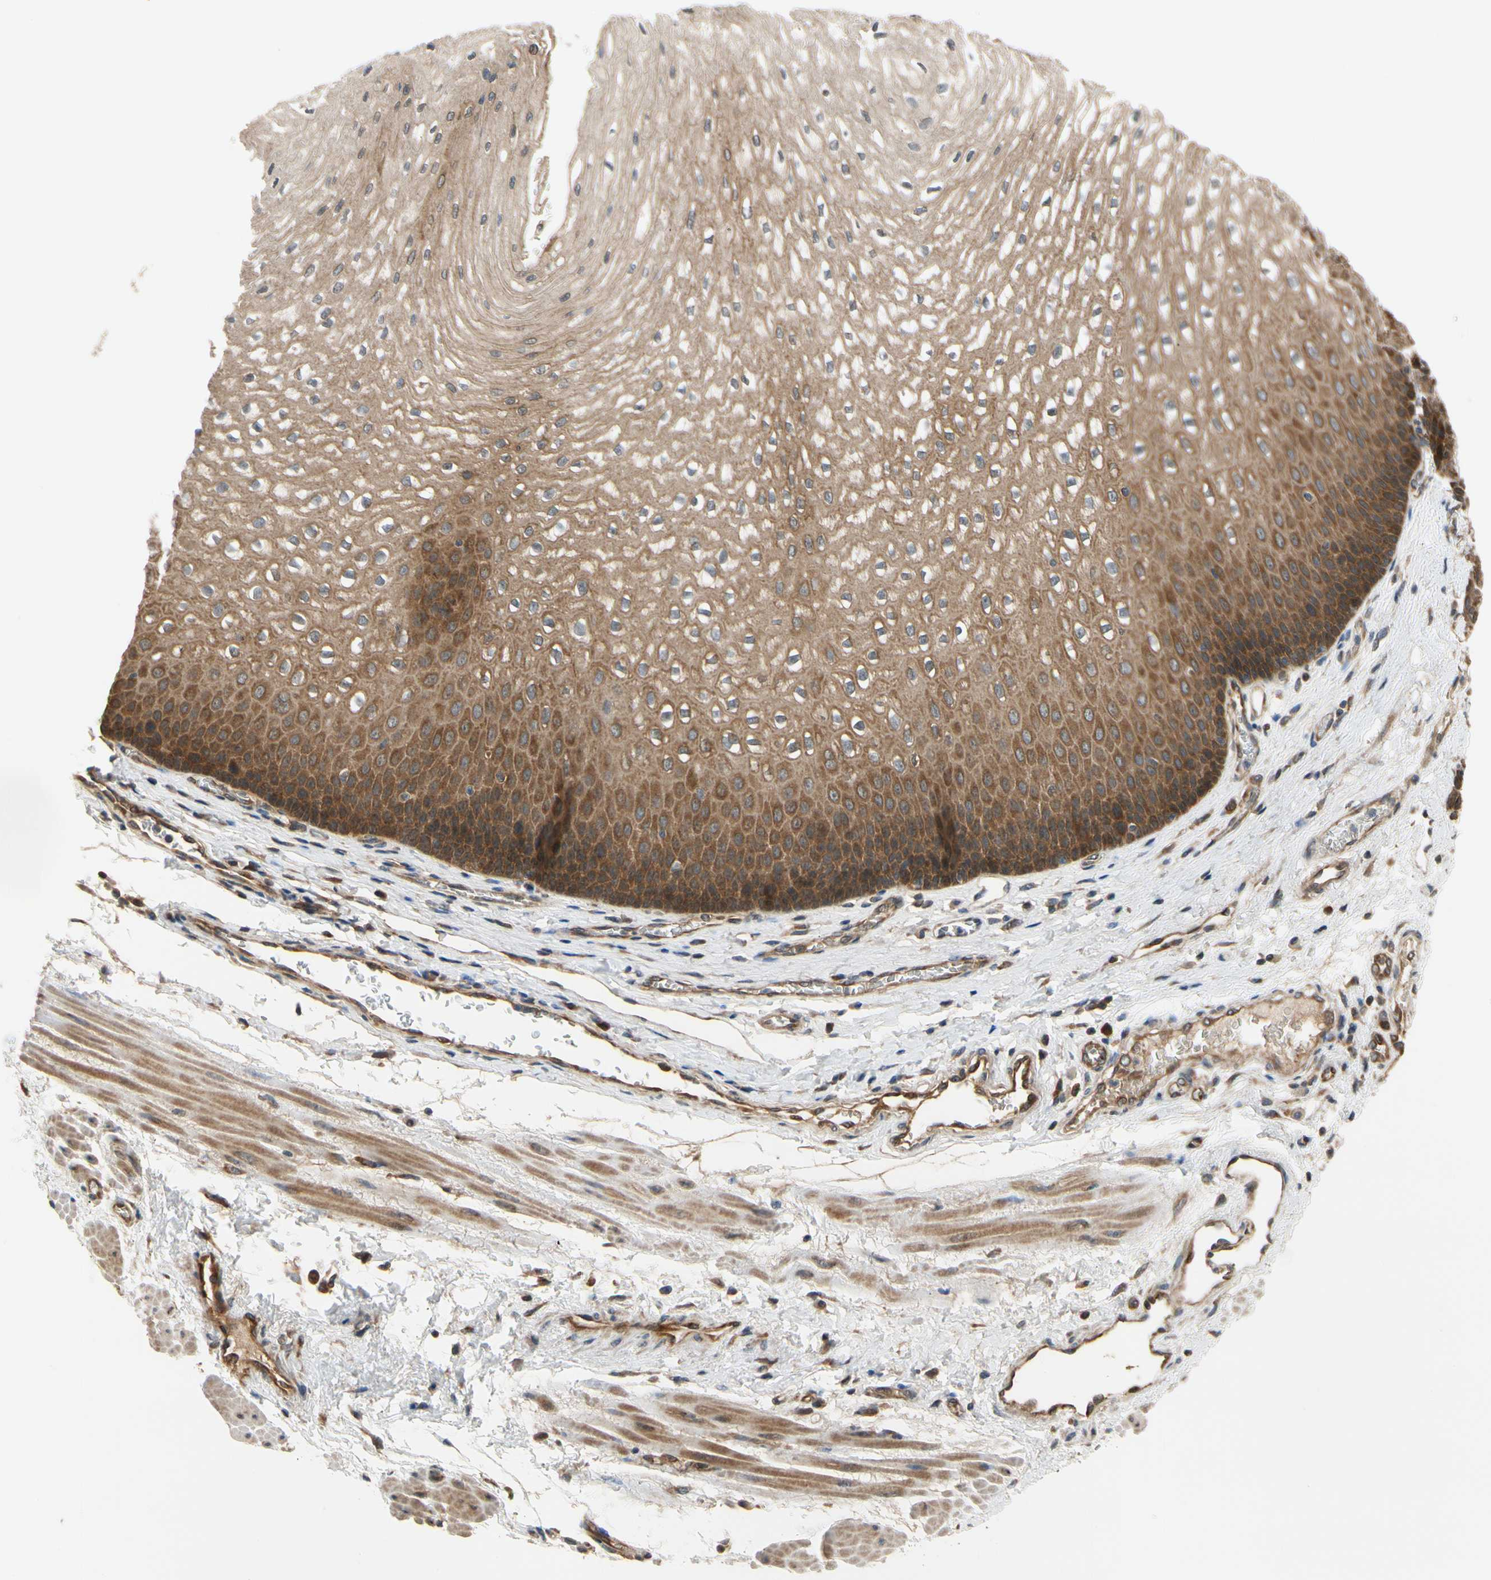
{"staining": {"intensity": "strong", "quantity": "25%-75%", "location": "cytoplasmic/membranous"}, "tissue": "esophagus", "cell_type": "Squamous epithelial cells", "image_type": "normal", "snomed": [{"axis": "morphology", "description": "Normal tissue, NOS"}, {"axis": "topography", "description": "Esophagus"}], "caption": "Strong cytoplasmic/membranous expression for a protein is identified in about 25%-75% of squamous epithelial cells of unremarkable esophagus using immunohistochemistry (IHC).", "gene": "TDRP", "patient": {"sex": "male", "age": 48}}